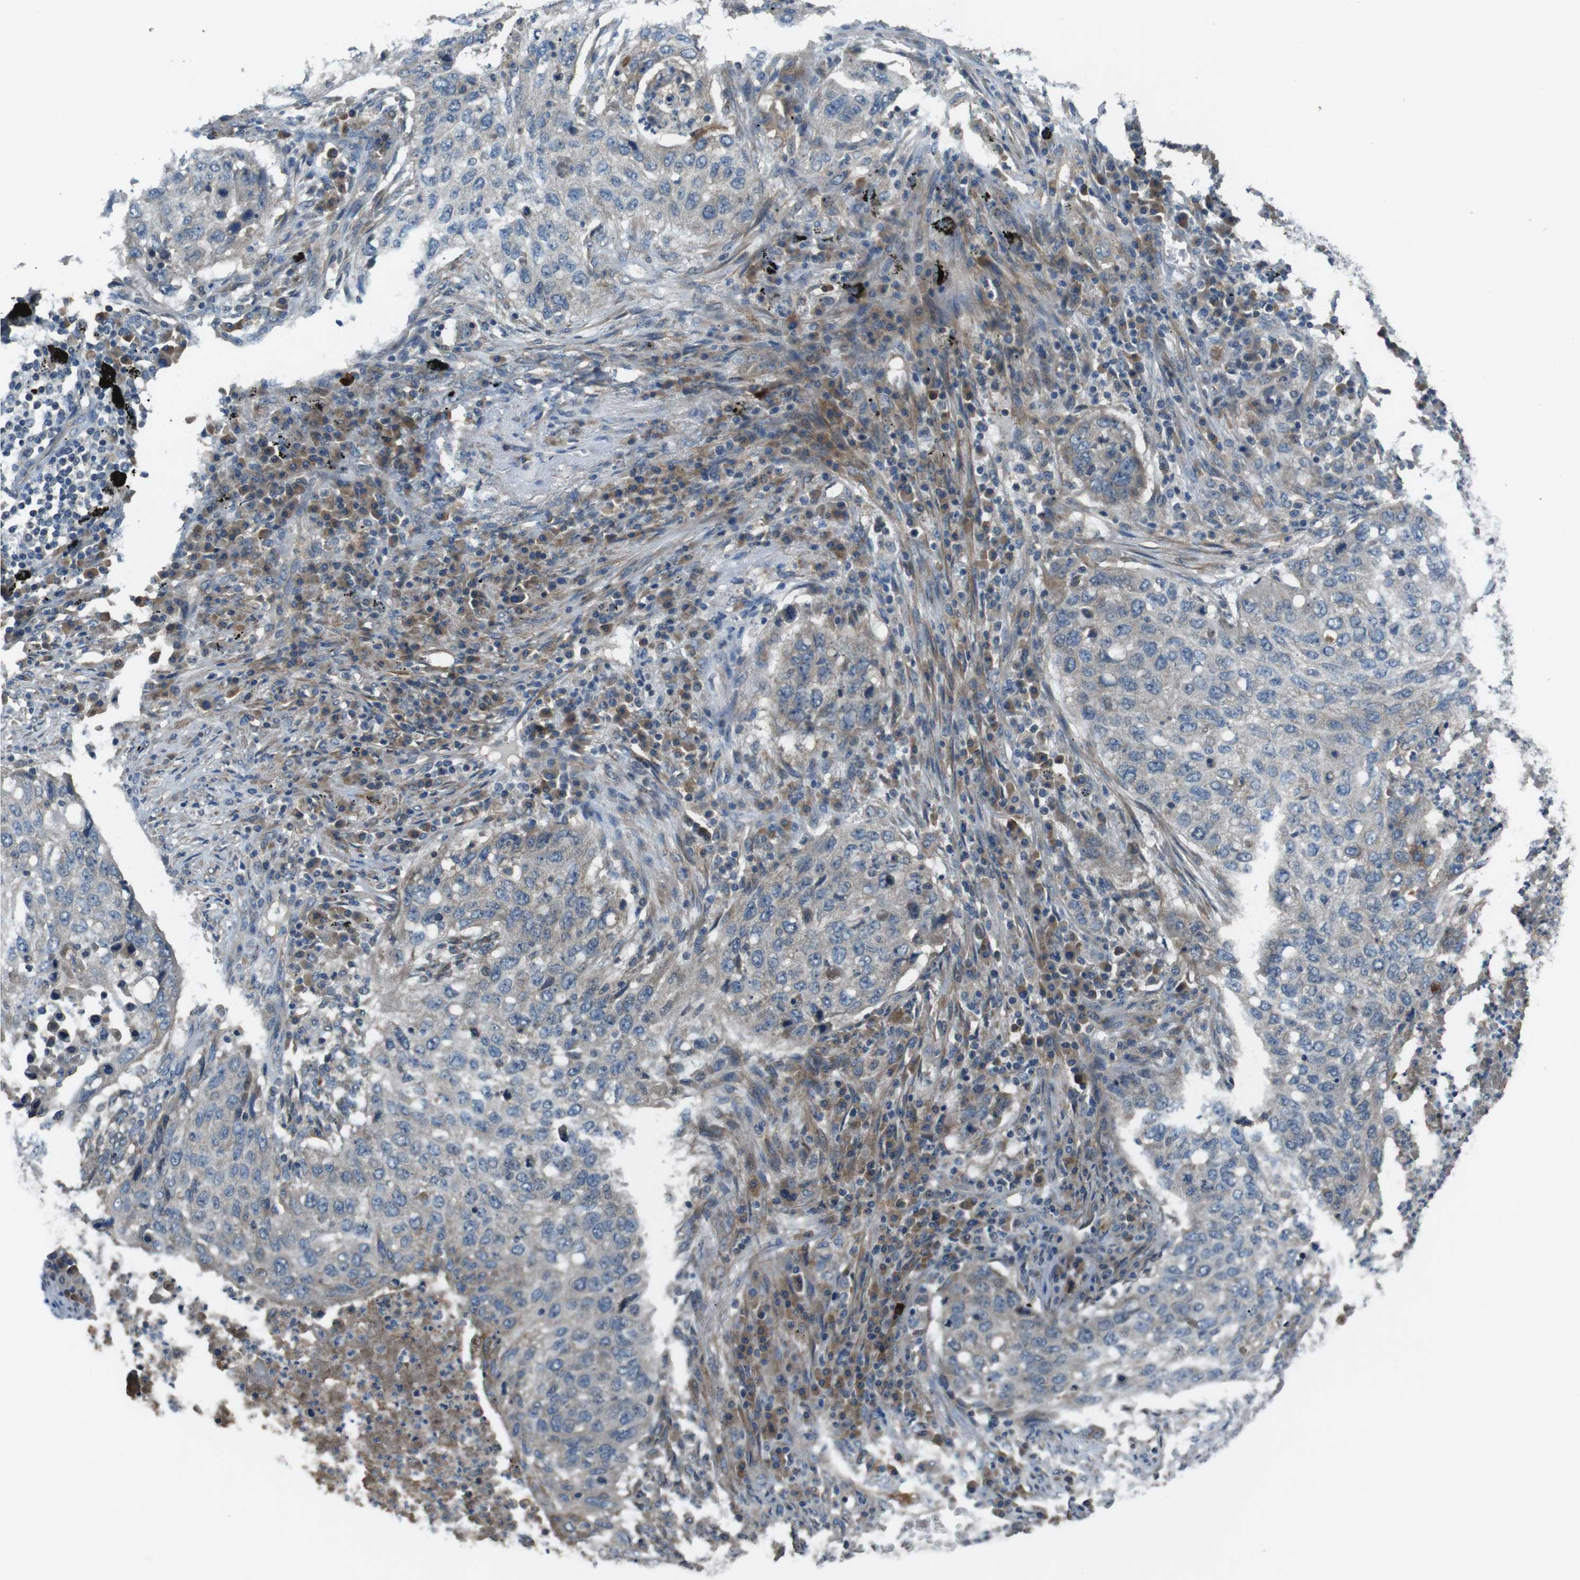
{"staining": {"intensity": "negative", "quantity": "none", "location": "none"}, "tissue": "lung cancer", "cell_type": "Tumor cells", "image_type": "cancer", "snomed": [{"axis": "morphology", "description": "Squamous cell carcinoma, NOS"}, {"axis": "topography", "description": "Lung"}], "caption": "The image reveals no staining of tumor cells in lung cancer.", "gene": "FUT2", "patient": {"sex": "female", "age": 63}}